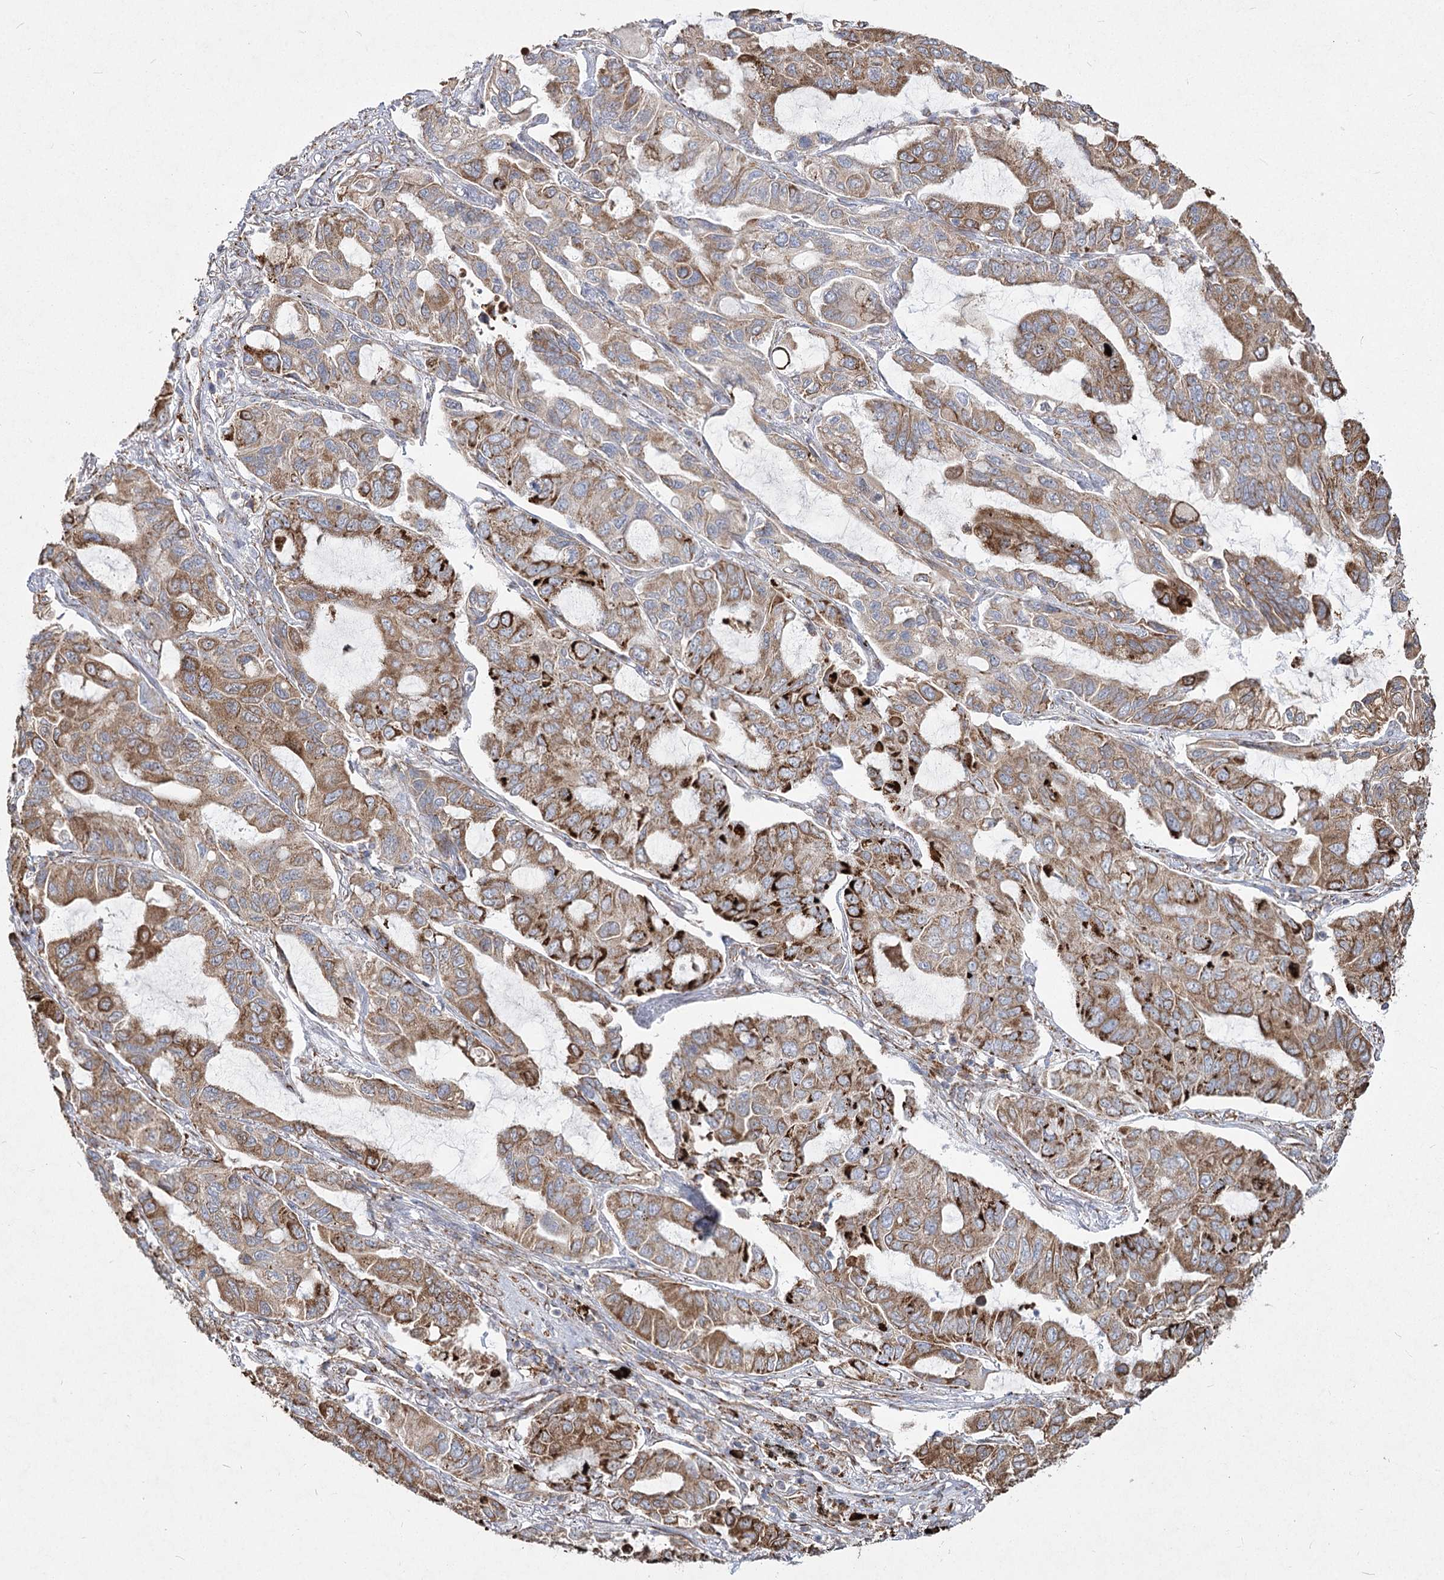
{"staining": {"intensity": "moderate", "quantity": ">75%", "location": "cytoplasmic/membranous"}, "tissue": "lung cancer", "cell_type": "Tumor cells", "image_type": "cancer", "snomed": [{"axis": "morphology", "description": "Adenocarcinoma, NOS"}, {"axis": "topography", "description": "Lung"}], "caption": "Approximately >75% of tumor cells in human lung adenocarcinoma display moderate cytoplasmic/membranous protein expression as visualized by brown immunohistochemical staining.", "gene": "NHLRC2", "patient": {"sex": "male", "age": 64}}